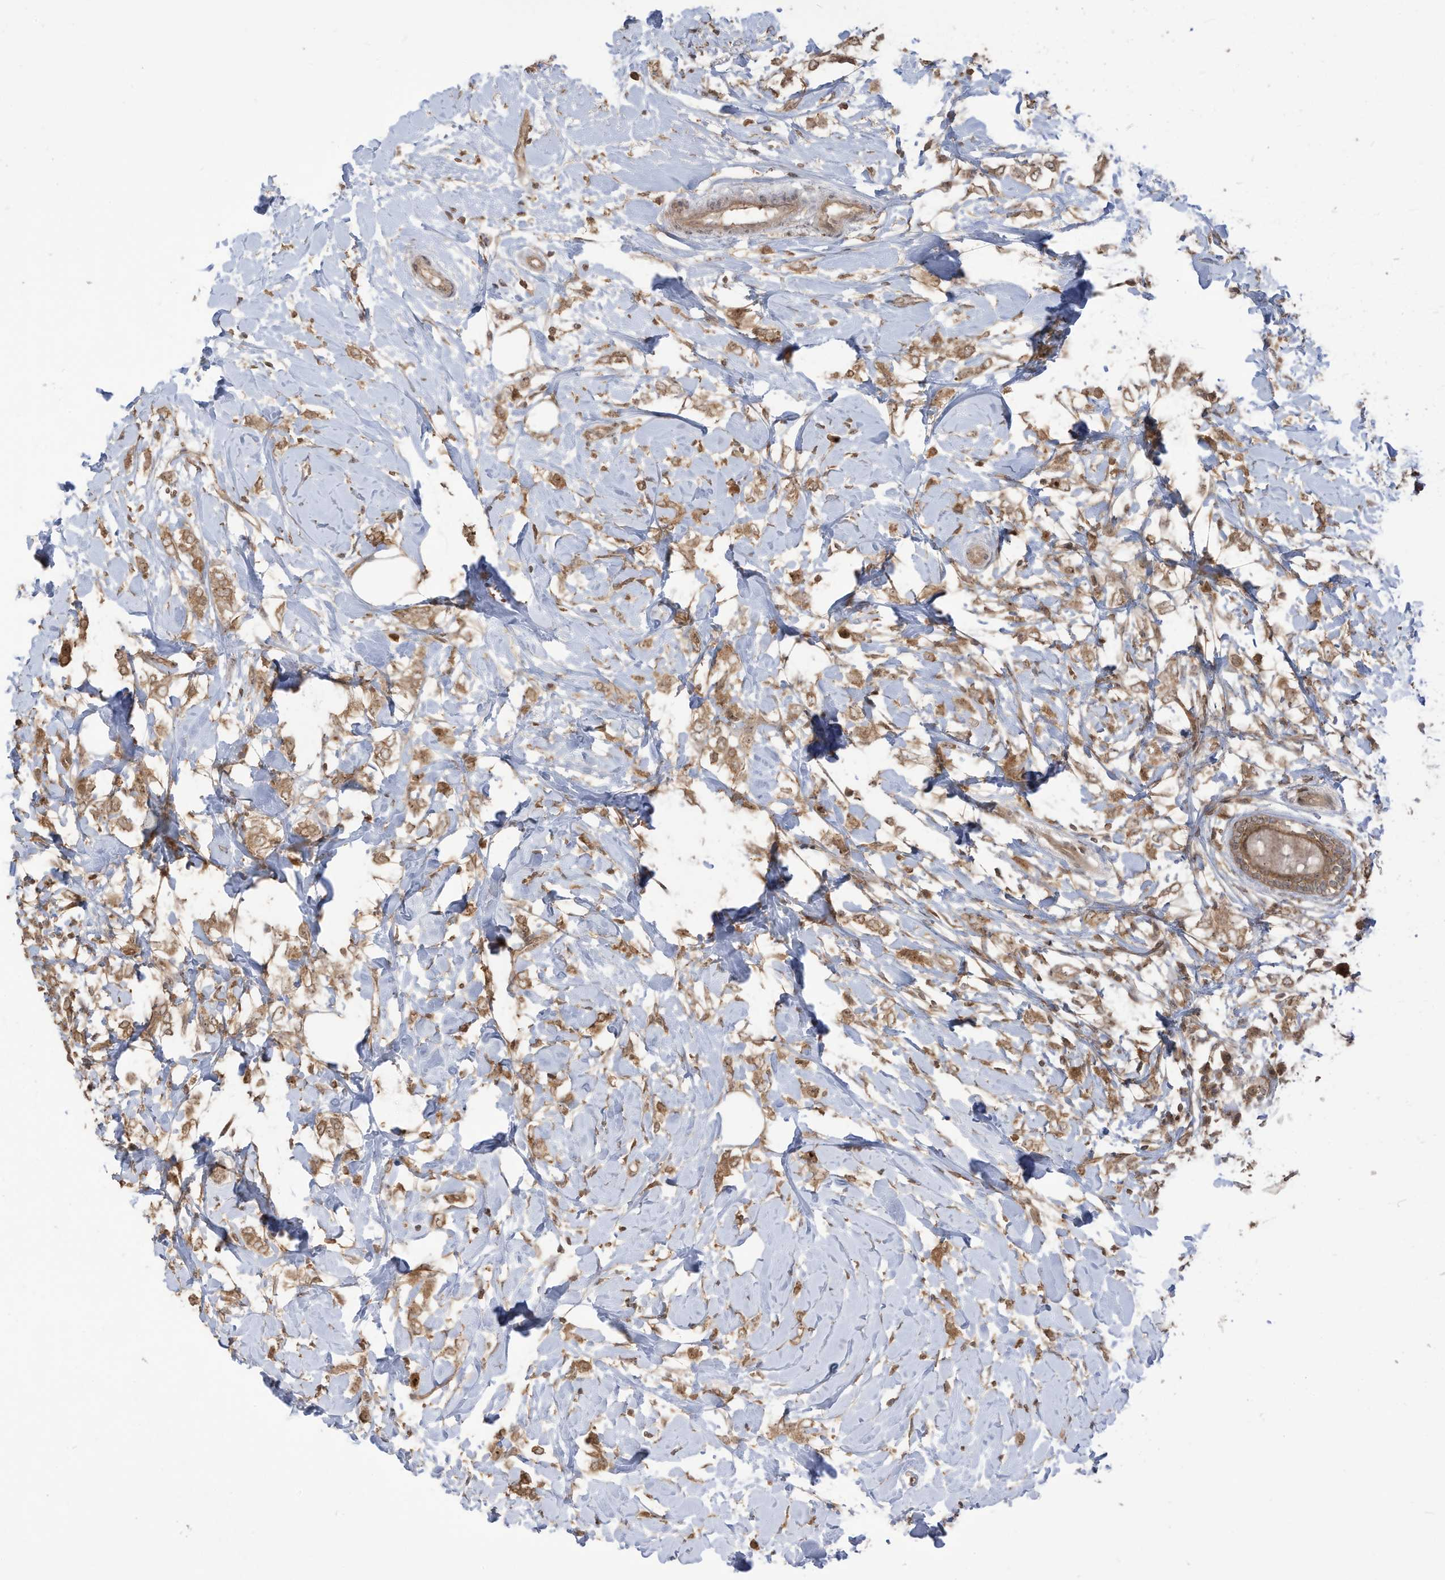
{"staining": {"intensity": "moderate", "quantity": ">75%", "location": "cytoplasmic/membranous"}, "tissue": "breast cancer", "cell_type": "Tumor cells", "image_type": "cancer", "snomed": [{"axis": "morphology", "description": "Normal tissue, NOS"}, {"axis": "morphology", "description": "Lobular carcinoma"}, {"axis": "topography", "description": "Breast"}], "caption": "Lobular carcinoma (breast) stained with immunohistochemistry (IHC) shows moderate cytoplasmic/membranous staining in about >75% of tumor cells.", "gene": "CARF", "patient": {"sex": "female", "age": 47}}